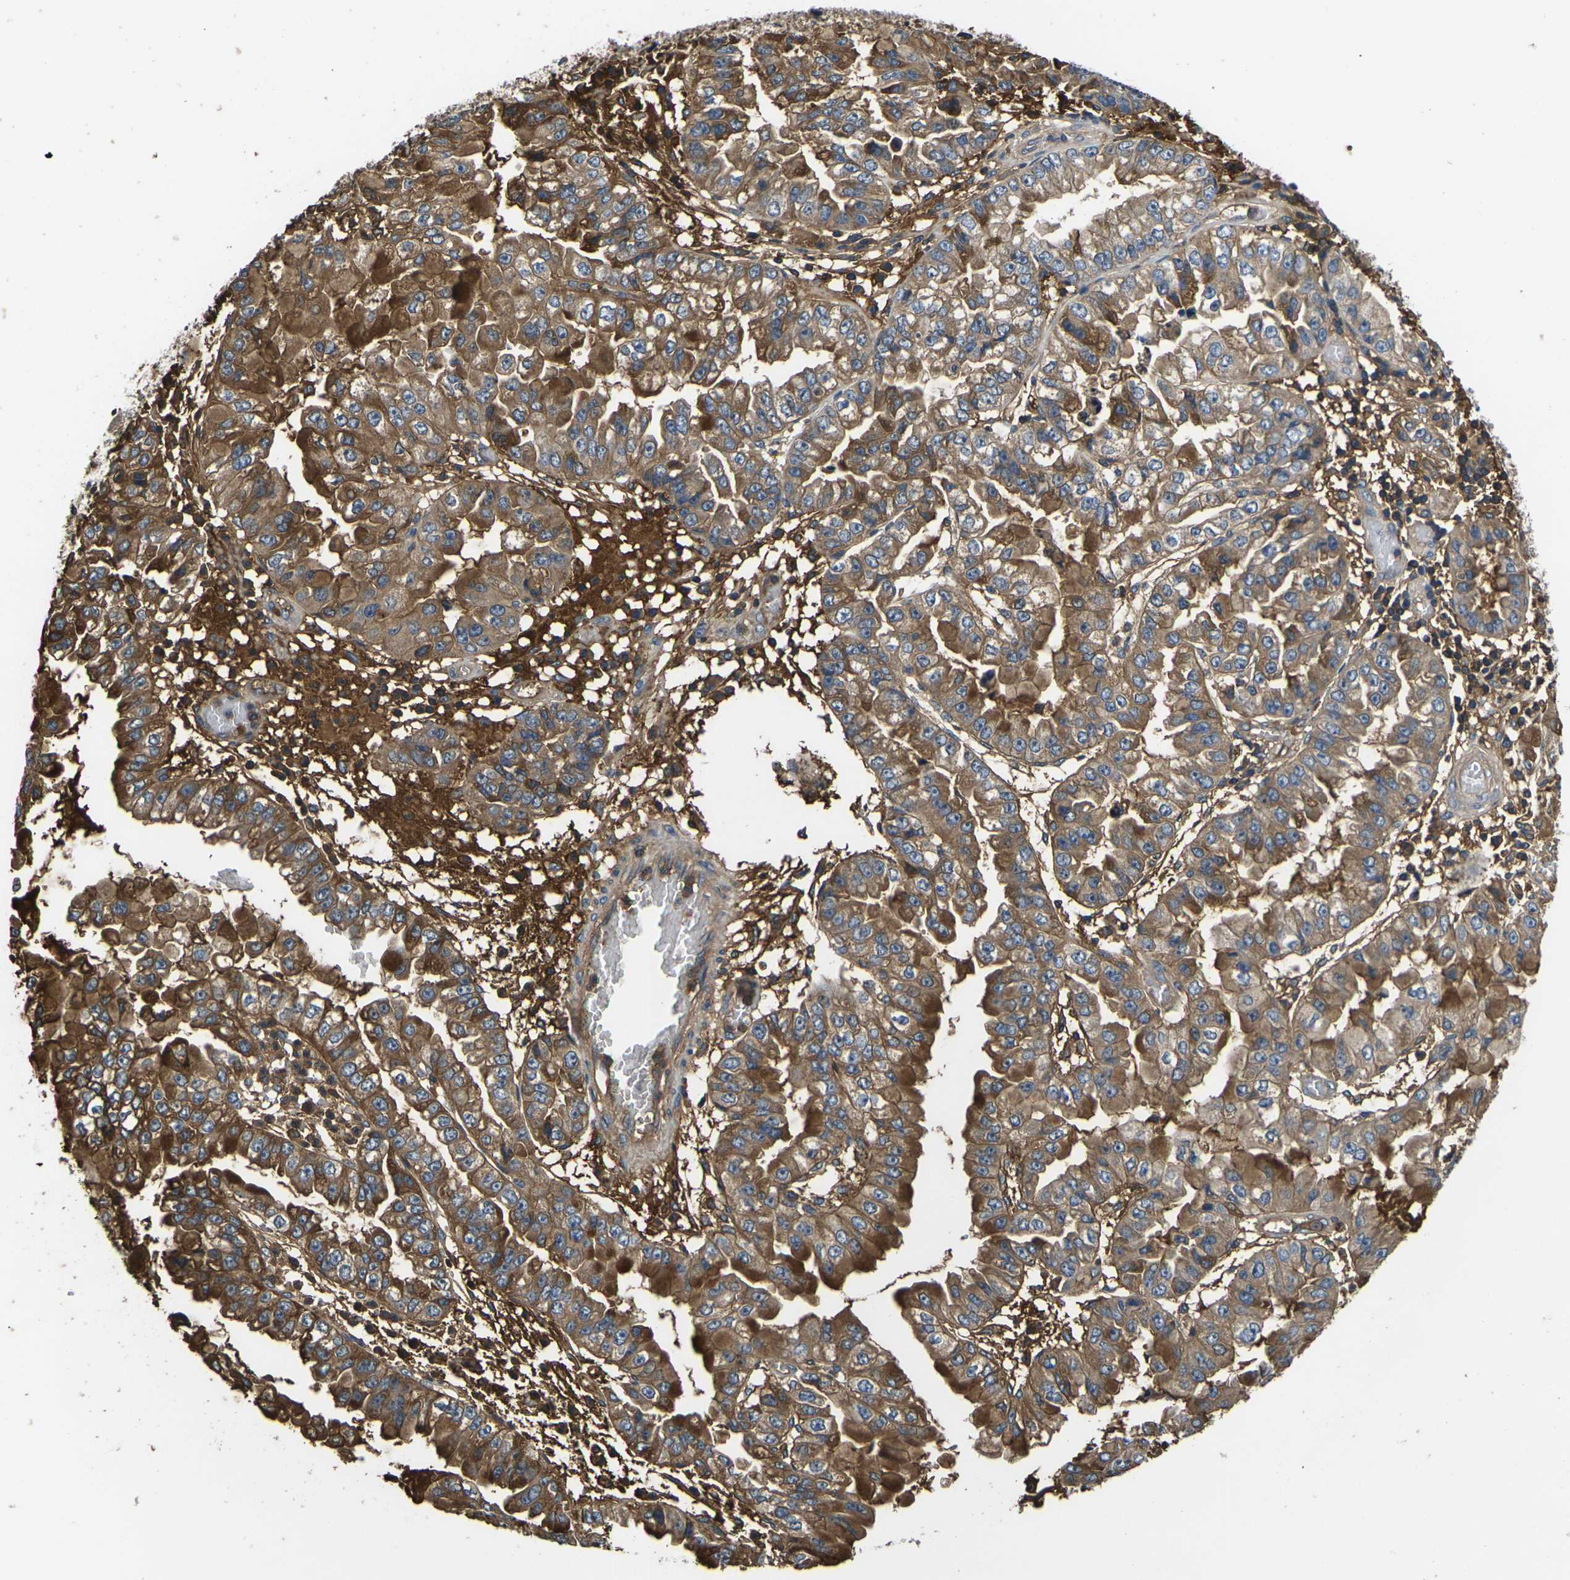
{"staining": {"intensity": "moderate", "quantity": ">75%", "location": "cytoplasmic/membranous"}, "tissue": "liver cancer", "cell_type": "Tumor cells", "image_type": "cancer", "snomed": [{"axis": "morphology", "description": "Cholangiocarcinoma"}, {"axis": "topography", "description": "Liver"}], "caption": "Brown immunohistochemical staining in human liver cancer shows moderate cytoplasmic/membranous expression in about >75% of tumor cells. The staining was performed using DAB, with brown indicating positive protein expression. Nuclei are stained blue with hematoxylin.", "gene": "HSPG2", "patient": {"sex": "female", "age": 79}}